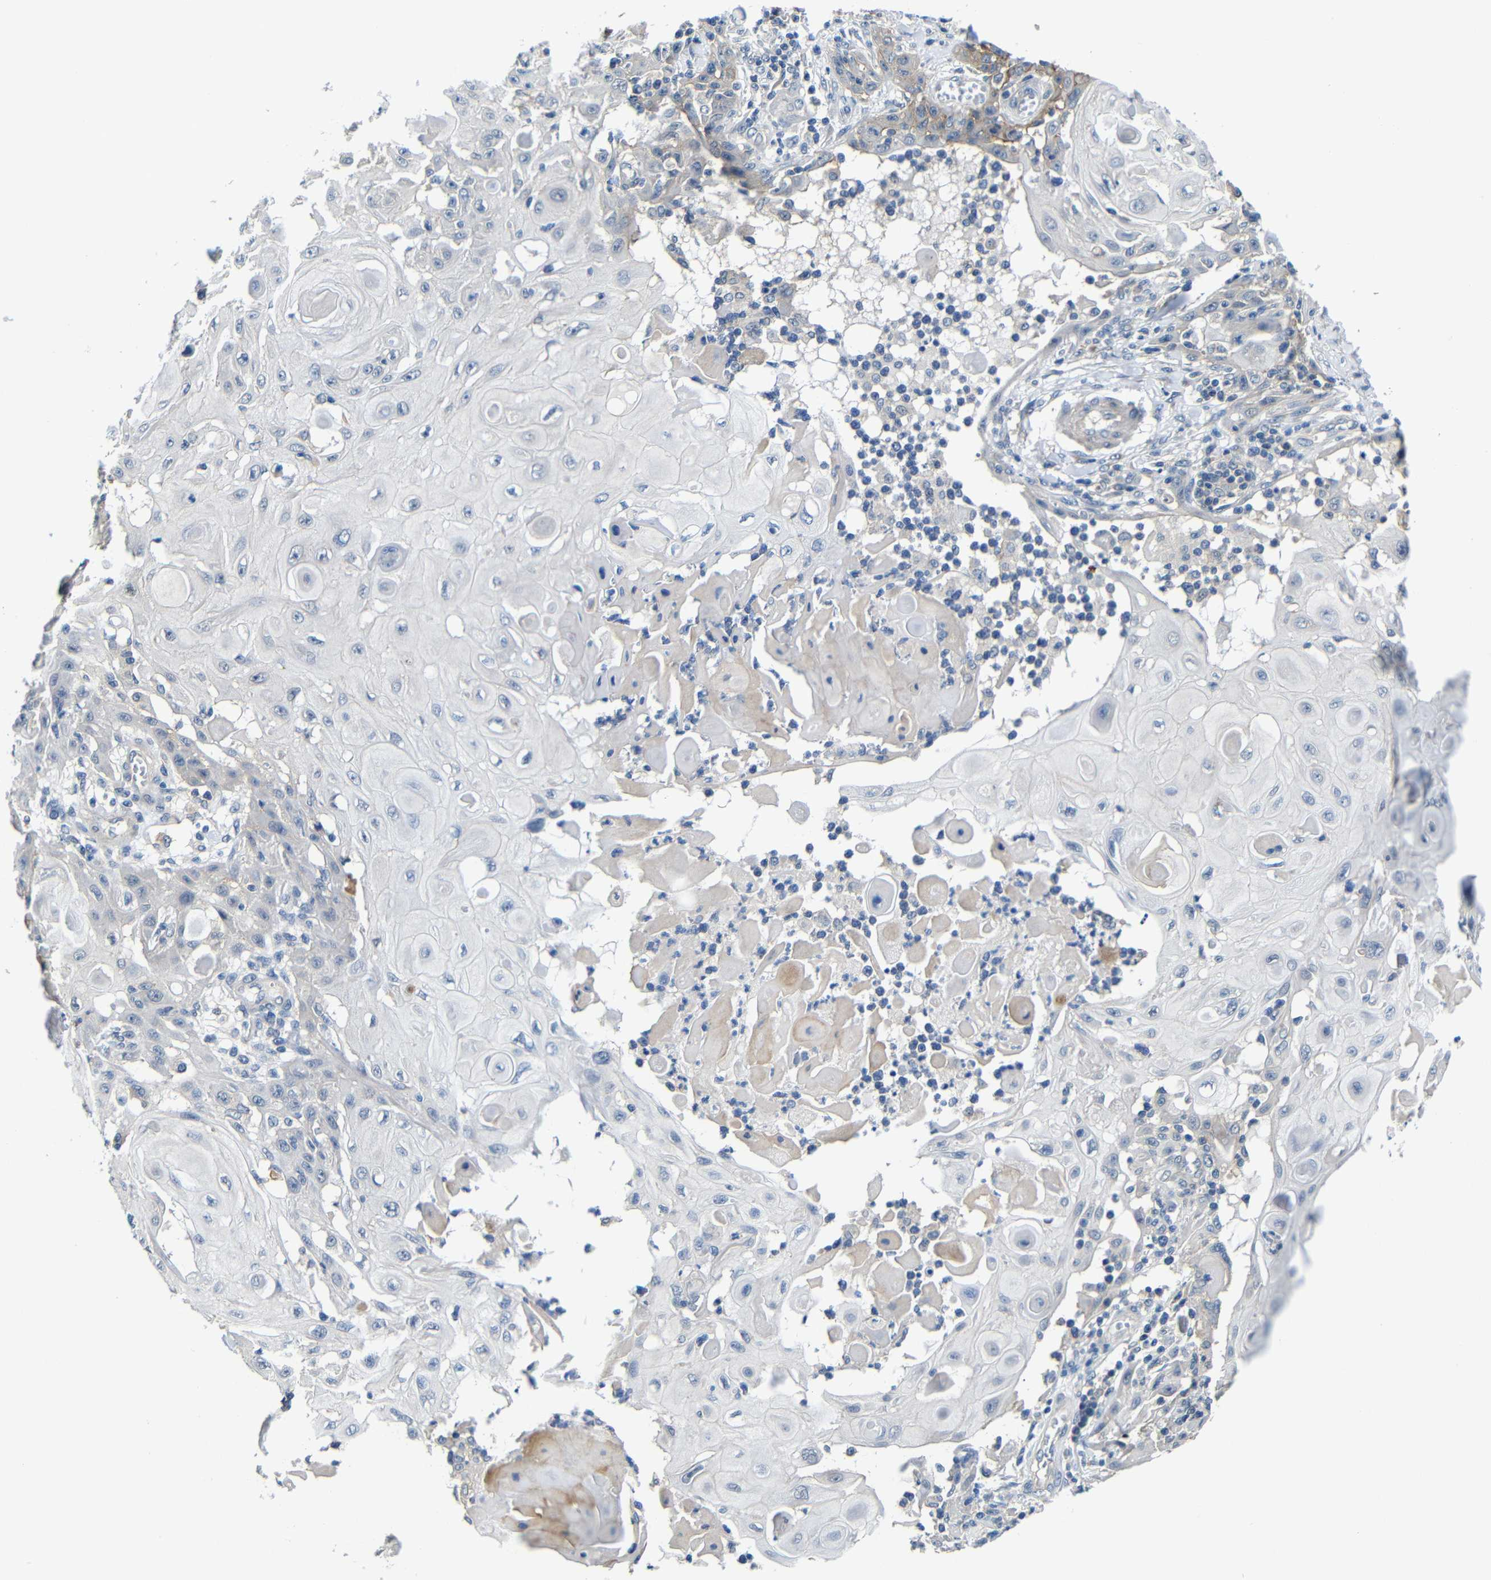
{"staining": {"intensity": "moderate", "quantity": "<25%", "location": "cytoplasmic/membranous"}, "tissue": "skin cancer", "cell_type": "Tumor cells", "image_type": "cancer", "snomed": [{"axis": "morphology", "description": "Squamous cell carcinoma, NOS"}, {"axis": "topography", "description": "Skin"}], "caption": "Human skin squamous cell carcinoma stained with a brown dye displays moderate cytoplasmic/membranous positive positivity in about <25% of tumor cells.", "gene": "ZNF90", "patient": {"sex": "male", "age": 24}}